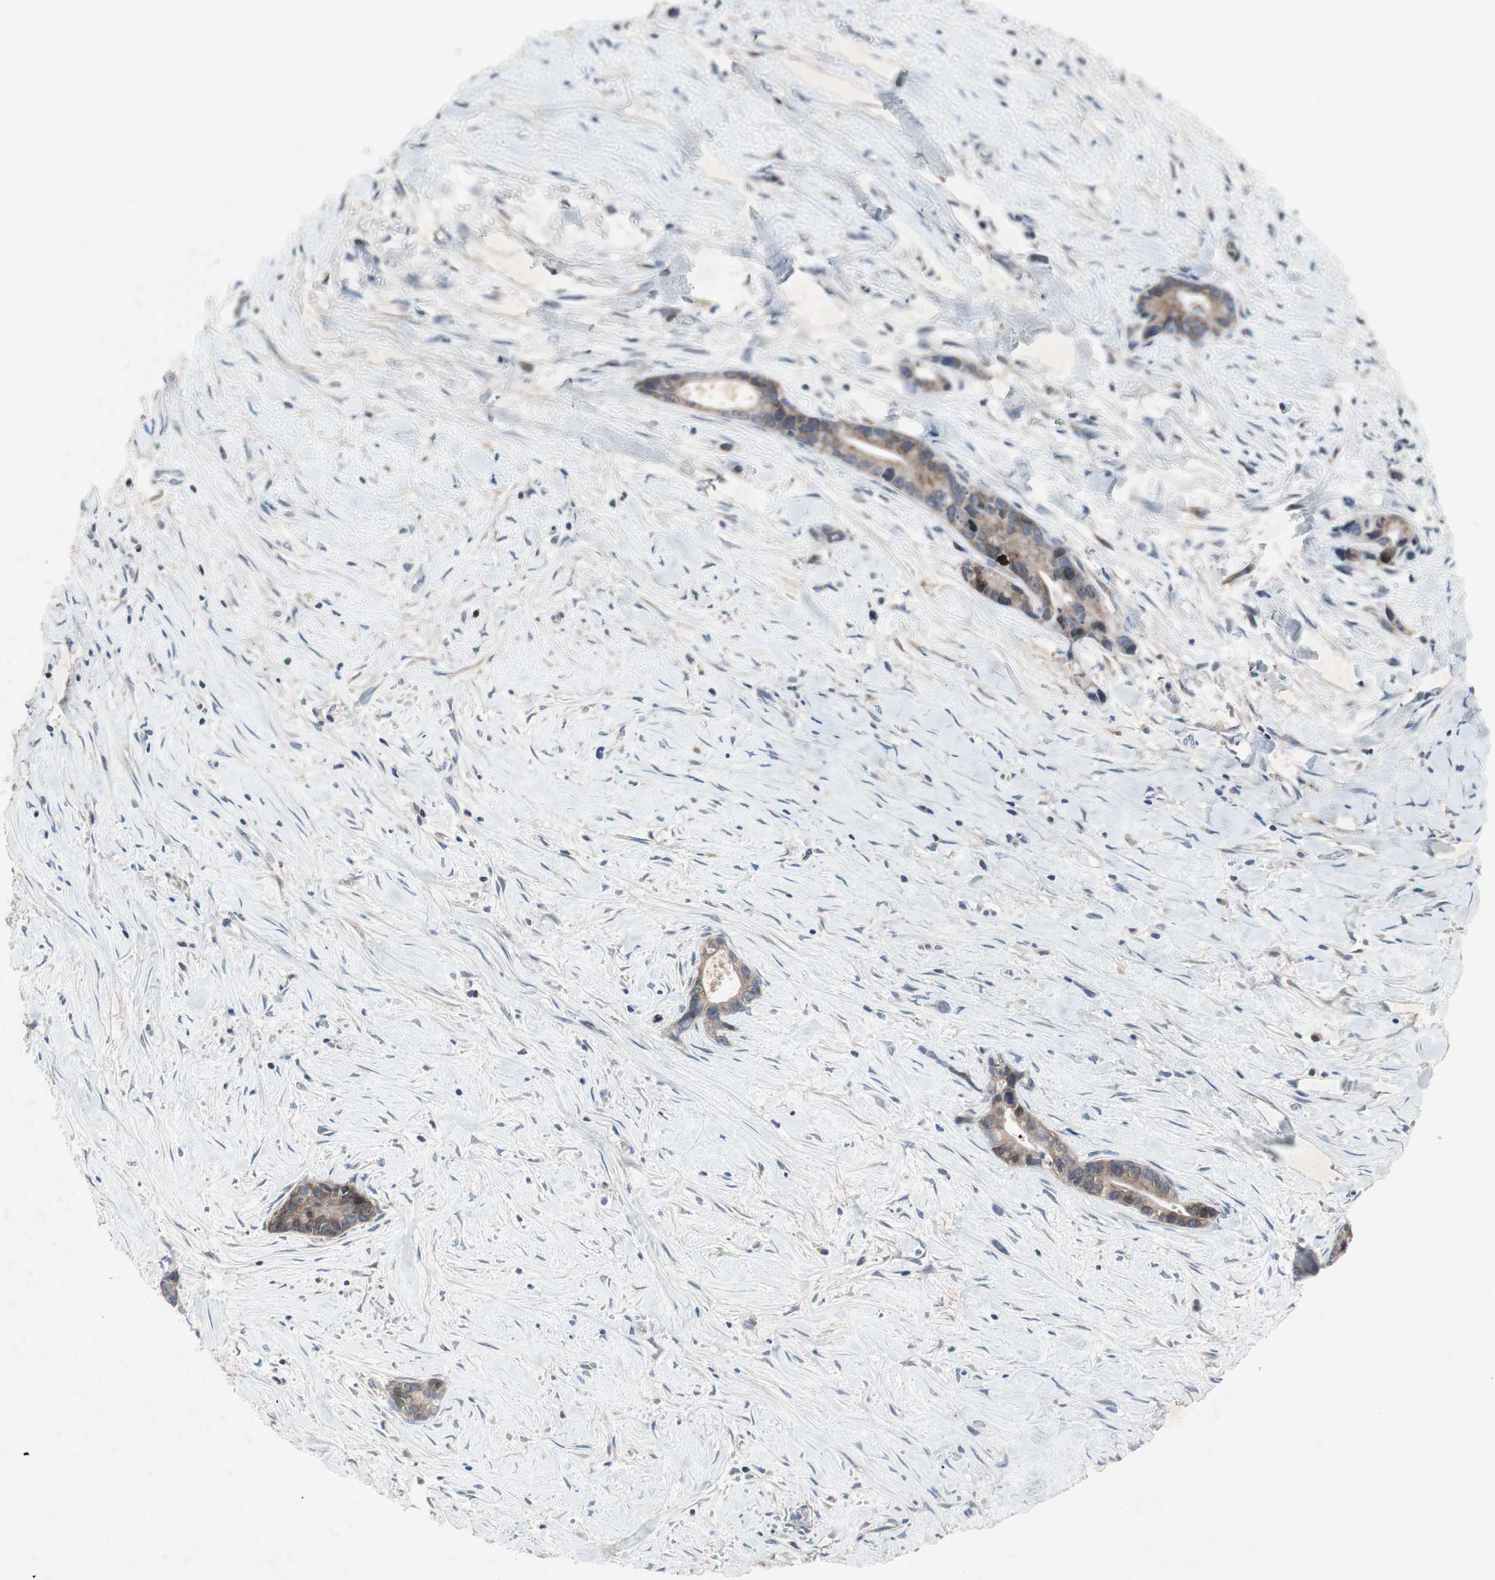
{"staining": {"intensity": "weak", "quantity": ">75%", "location": "cytoplasmic/membranous"}, "tissue": "liver cancer", "cell_type": "Tumor cells", "image_type": "cancer", "snomed": [{"axis": "morphology", "description": "Cholangiocarcinoma"}, {"axis": "topography", "description": "Liver"}], "caption": "Weak cytoplasmic/membranous staining for a protein is seen in about >75% of tumor cells of liver cholangiocarcinoma using immunohistochemistry (IHC).", "gene": "MUTYH", "patient": {"sex": "female", "age": 55}}